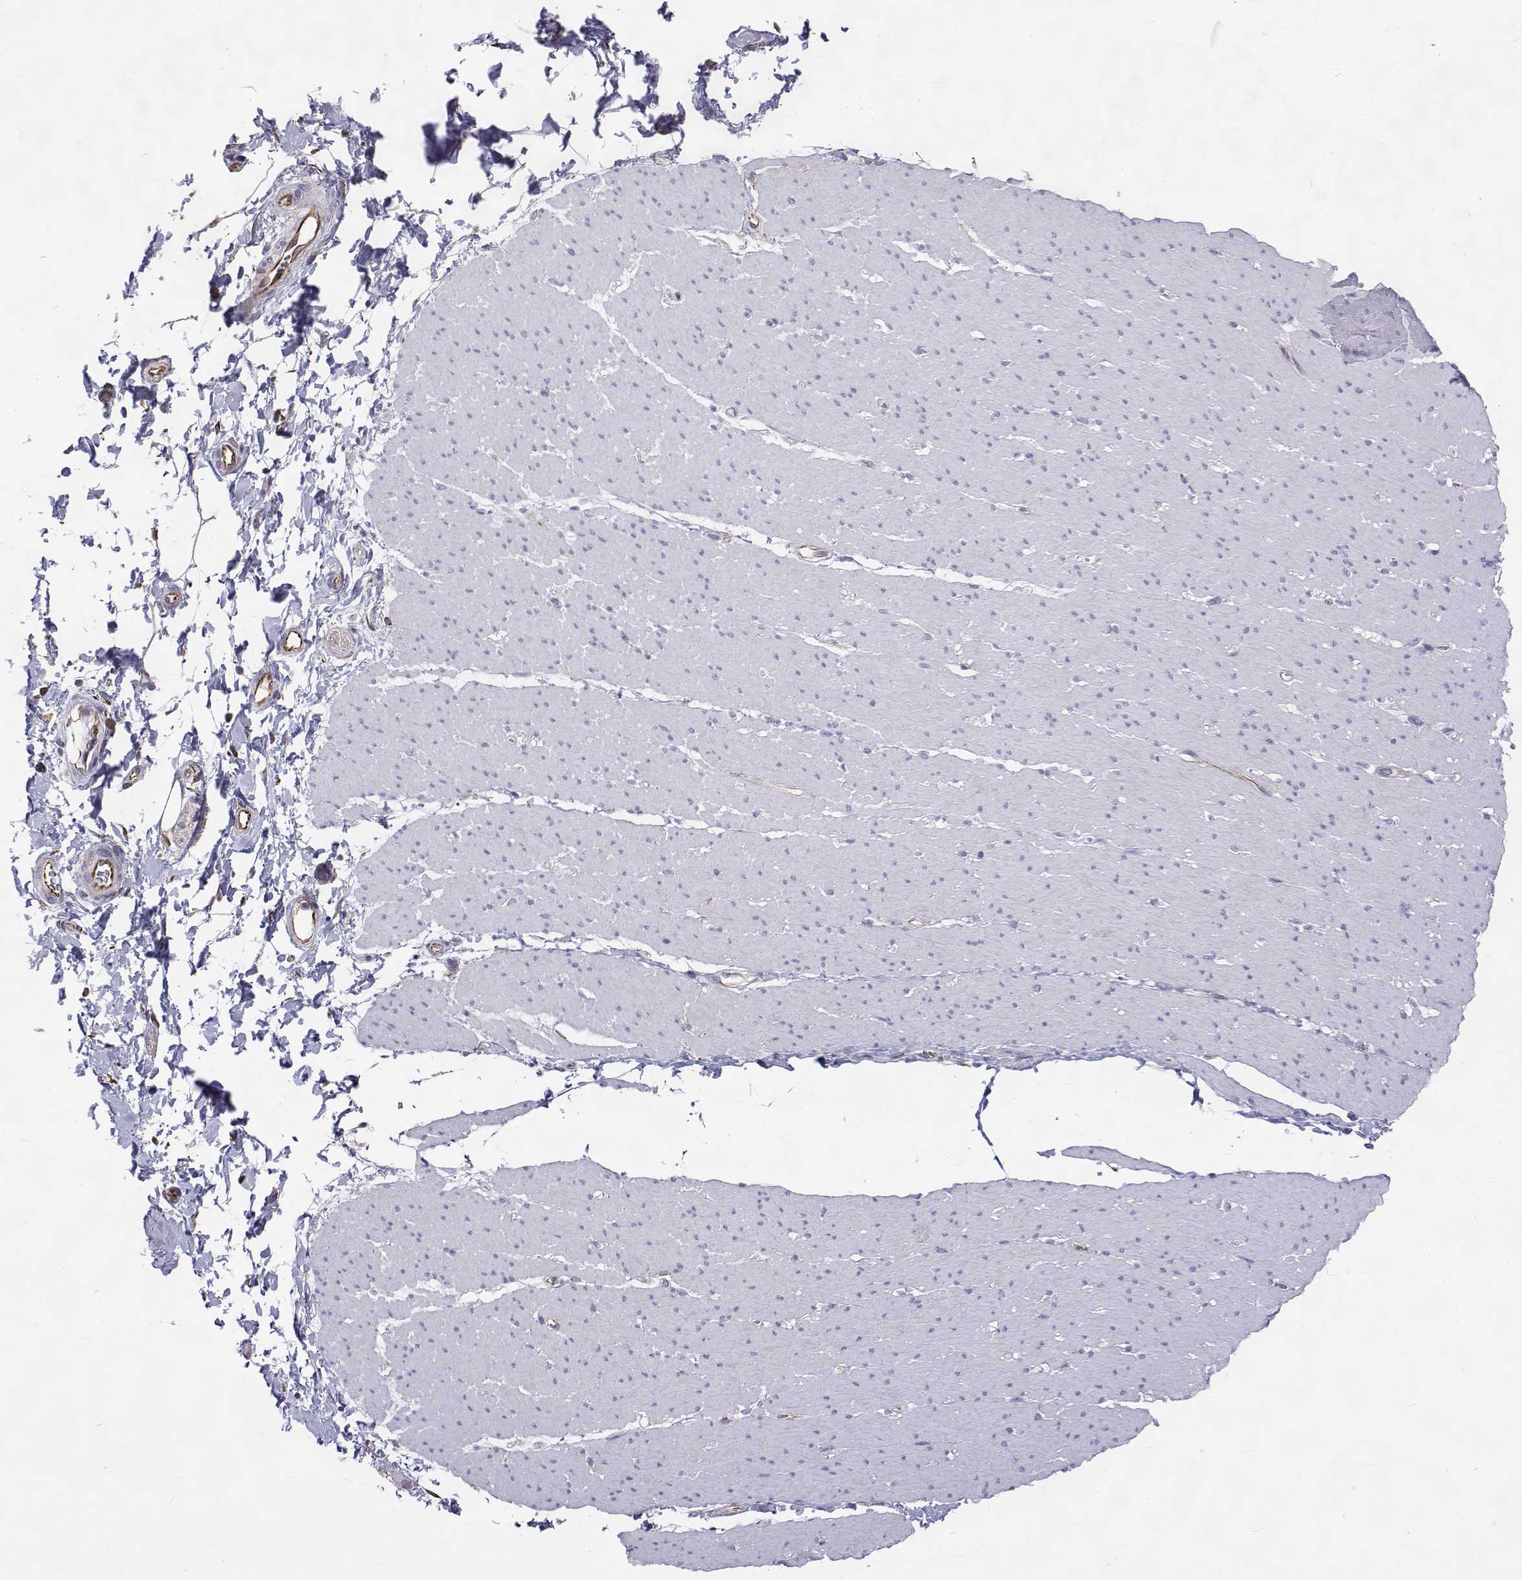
{"staining": {"intensity": "negative", "quantity": "none", "location": "none"}, "tissue": "smooth muscle", "cell_type": "Smooth muscle cells", "image_type": "normal", "snomed": [{"axis": "morphology", "description": "Normal tissue, NOS"}, {"axis": "topography", "description": "Smooth muscle"}, {"axis": "topography", "description": "Rectum"}], "caption": "IHC histopathology image of benign human smooth muscle stained for a protein (brown), which shows no staining in smooth muscle cells.", "gene": "OPRPN", "patient": {"sex": "male", "age": 53}}